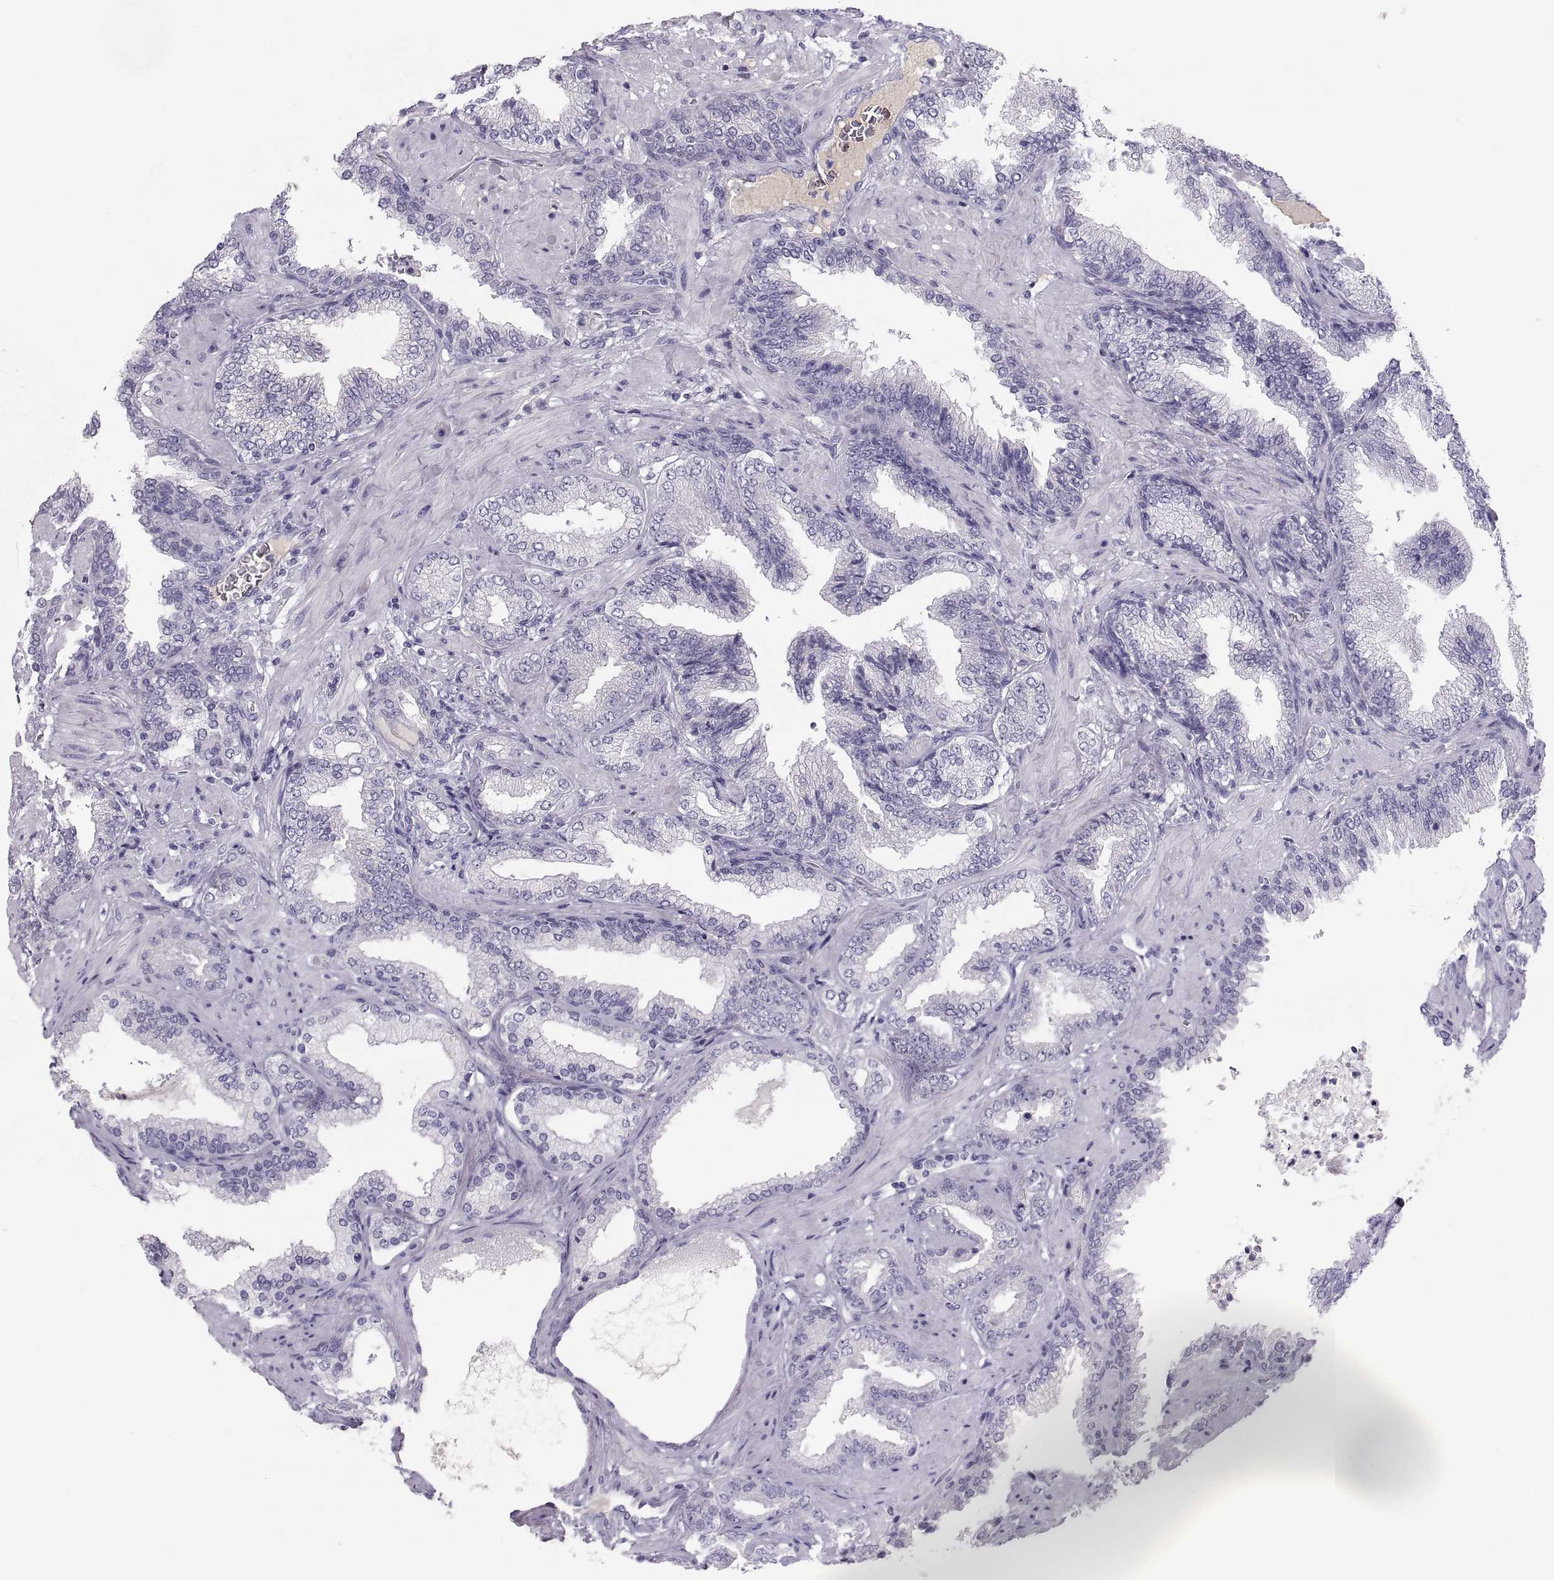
{"staining": {"intensity": "negative", "quantity": "none", "location": "none"}, "tissue": "prostate cancer", "cell_type": "Tumor cells", "image_type": "cancer", "snomed": [{"axis": "morphology", "description": "Adenocarcinoma, Low grade"}, {"axis": "topography", "description": "Prostate"}], "caption": "DAB immunohistochemical staining of prostate cancer (adenocarcinoma (low-grade)) displays no significant expression in tumor cells.", "gene": "MAGEB2", "patient": {"sex": "male", "age": 68}}